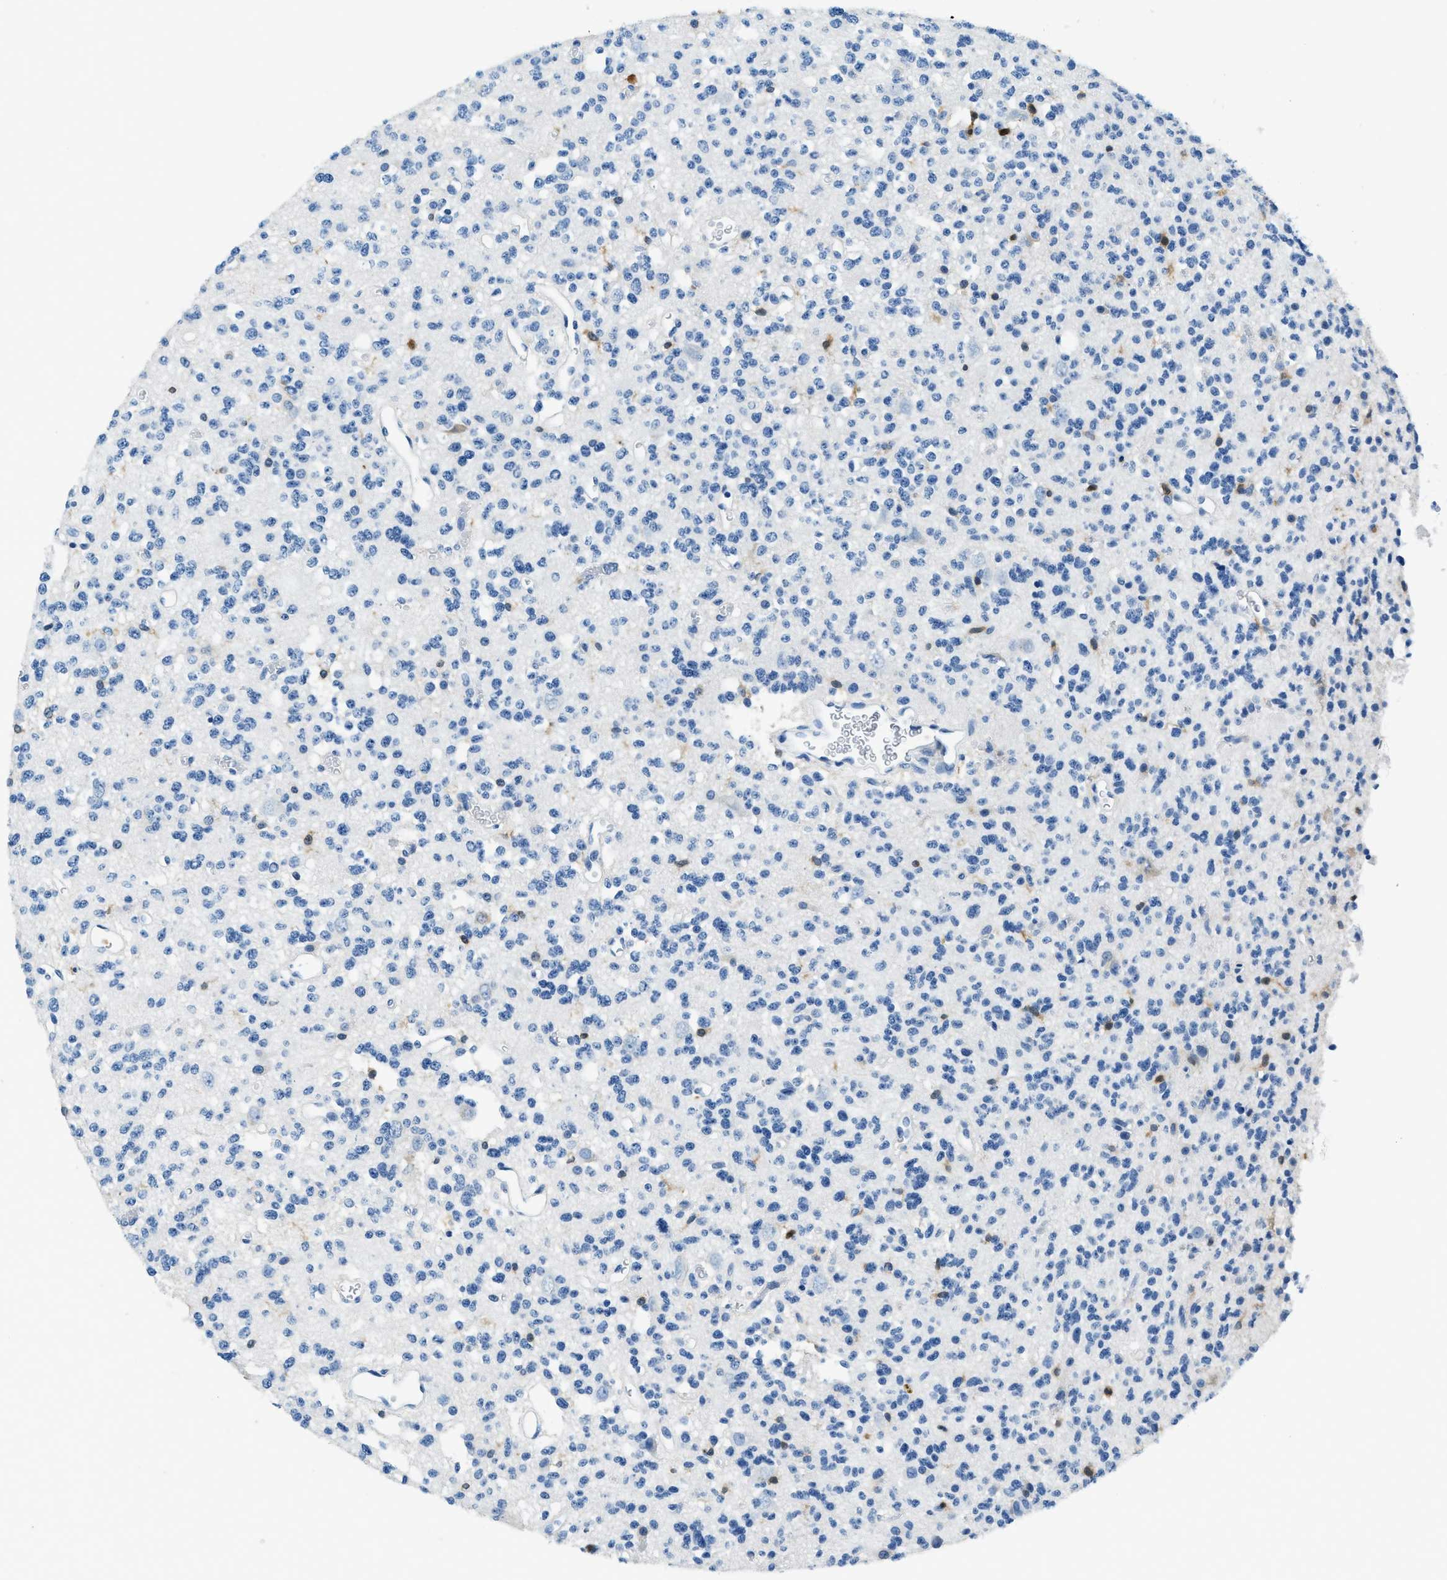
{"staining": {"intensity": "negative", "quantity": "none", "location": "none"}, "tissue": "glioma", "cell_type": "Tumor cells", "image_type": "cancer", "snomed": [{"axis": "morphology", "description": "Glioma, malignant, Low grade"}, {"axis": "topography", "description": "Brain"}], "caption": "Immunohistochemistry micrograph of neoplastic tissue: human glioma stained with DAB exhibits no significant protein staining in tumor cells.", "gene": "CAPG", "patient": {"sex": "male", "age": 38}}